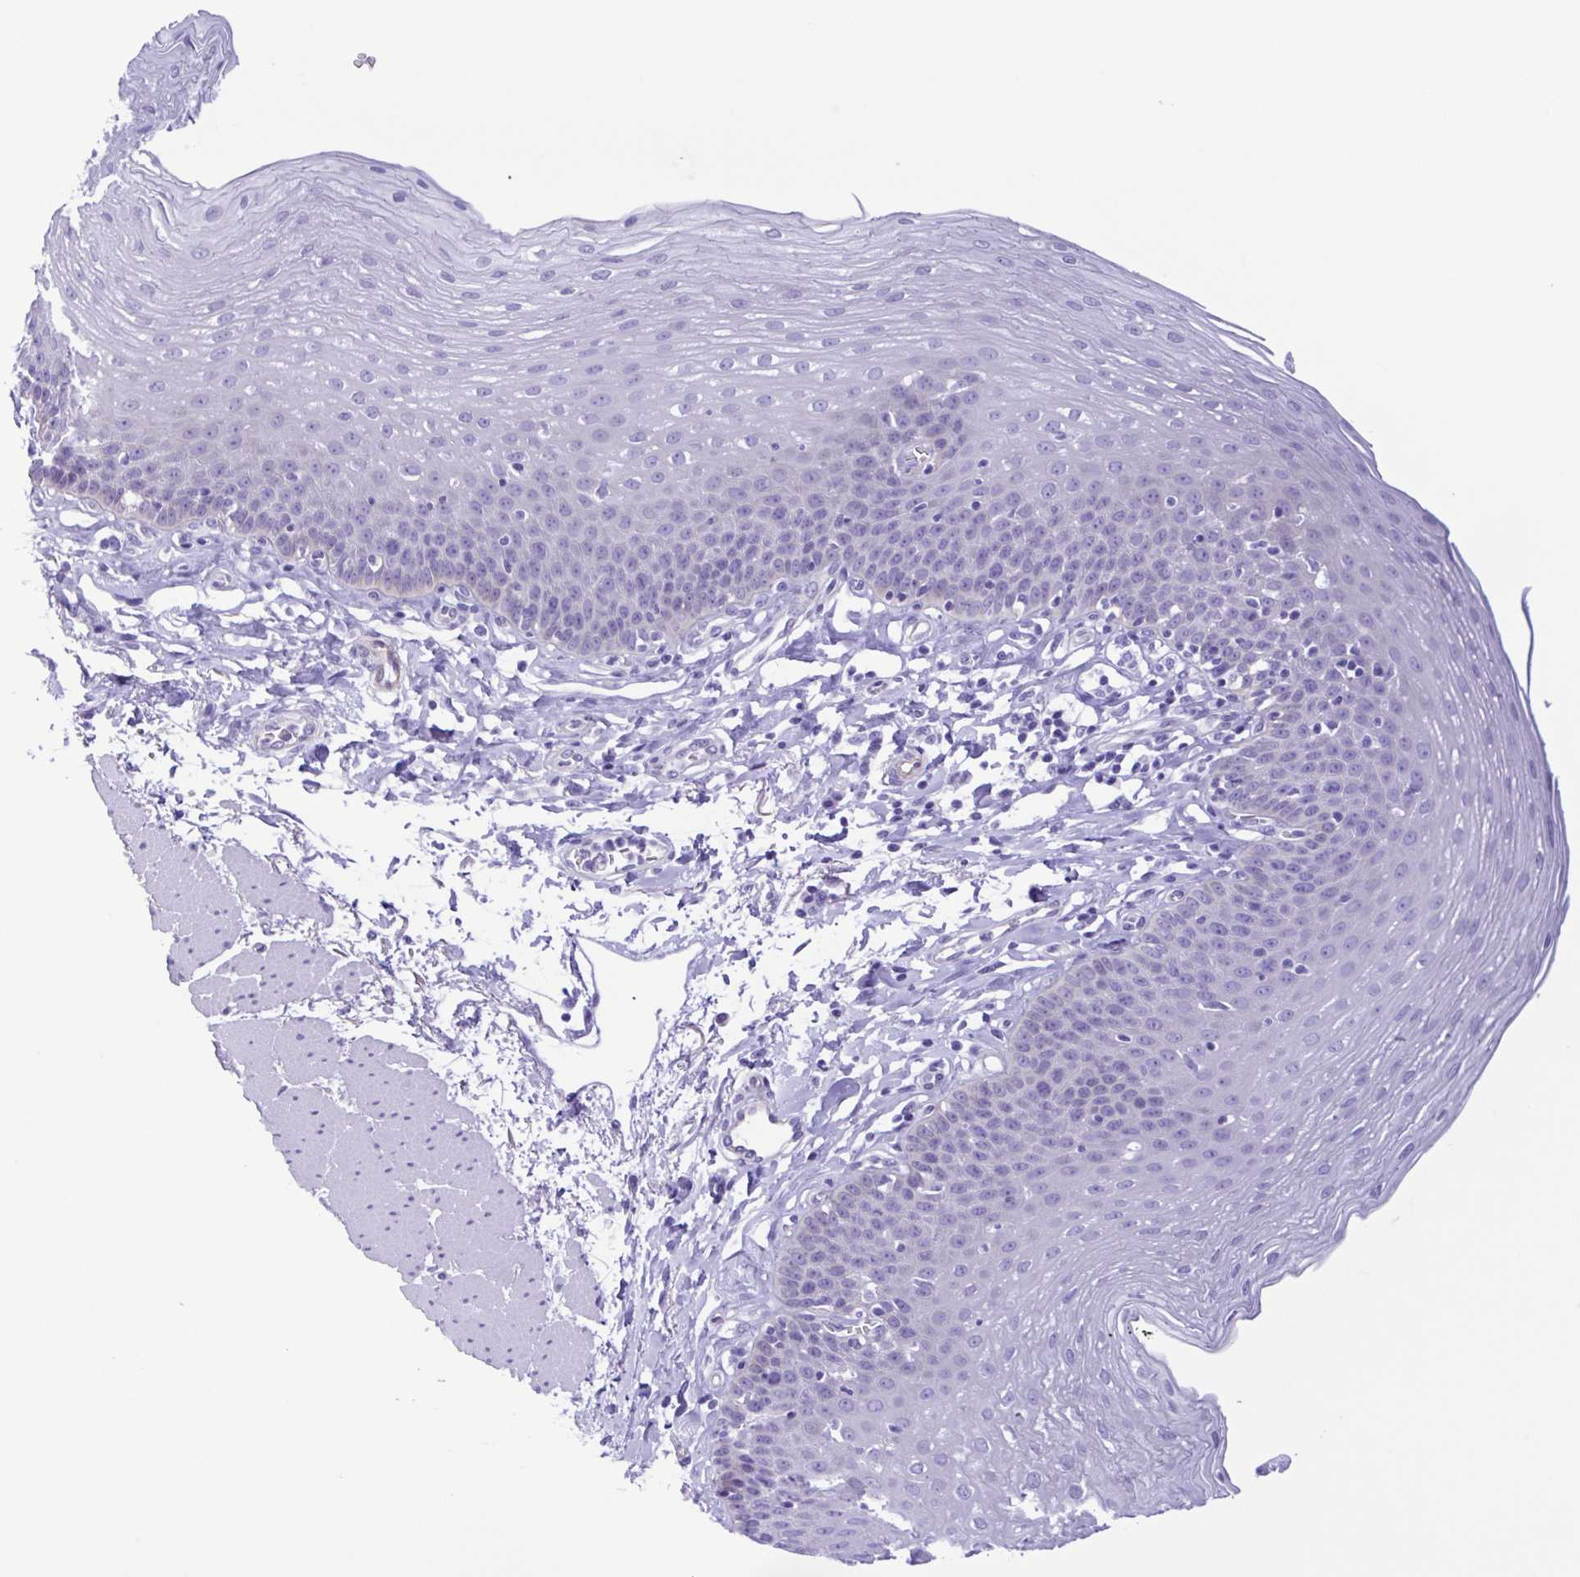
{"staining": {"intensity": "negative", "quantity": "none", "location": "none"}, "tissue": "esophagus", "cell_type": "Squamous epithelial cells", "image_type": "normal", "snomed": [{"axis": "morphology", "description": "Normal tissue, NOS"}, {"axis": "topography", "description": "Esophagus"}], "caption": "IHC micrograph of unremarkable esophagus: human esophagus stained with DAB (3,3'-diaminobenzidine) demonstrates no significant protein staining in squamous epithelial cells.", "gene": "CYP11A1", "patient": {"sex": "female", "age": 81}}